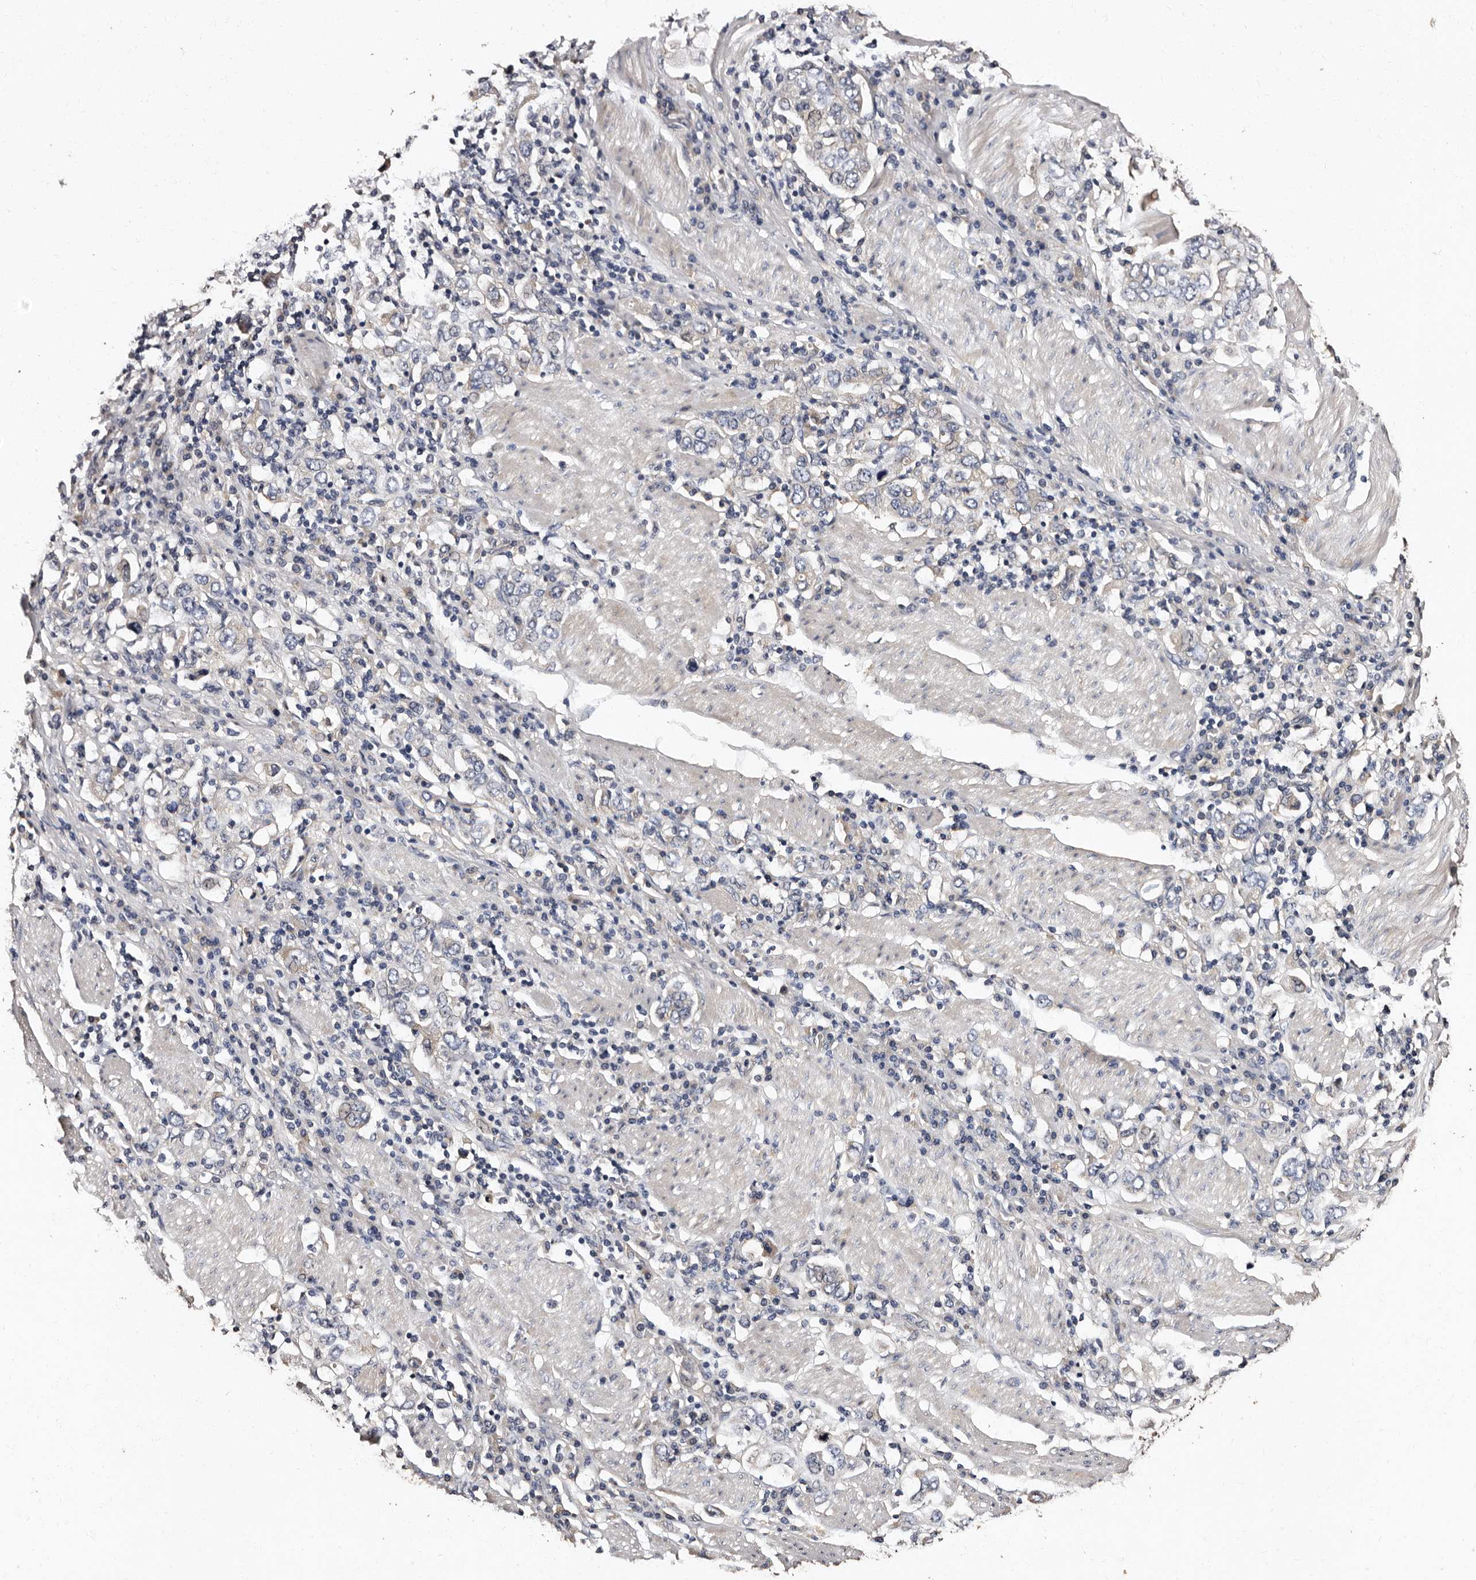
{"staining": {"intensity": "negative", "quantity": "none", "location": "none"}, "tissue": "stomach cancer", "cell_type": "Tumor cells", "image_type": "cancer", "snomed": [{"axis": "morphology", "description": "Adenocarcinoma, NOS"}, {"axis": "topography", "description": "Stomach, upper"}], "caption": "Micrograph shows no protein expression in tumor cells of adenocarcinoma (stomach) tissue. (DAB IHC visualized using brightfield microscopy, high magnification).", "gene": "ADCK5", "patient": {"sex": "male", "age": 62}}